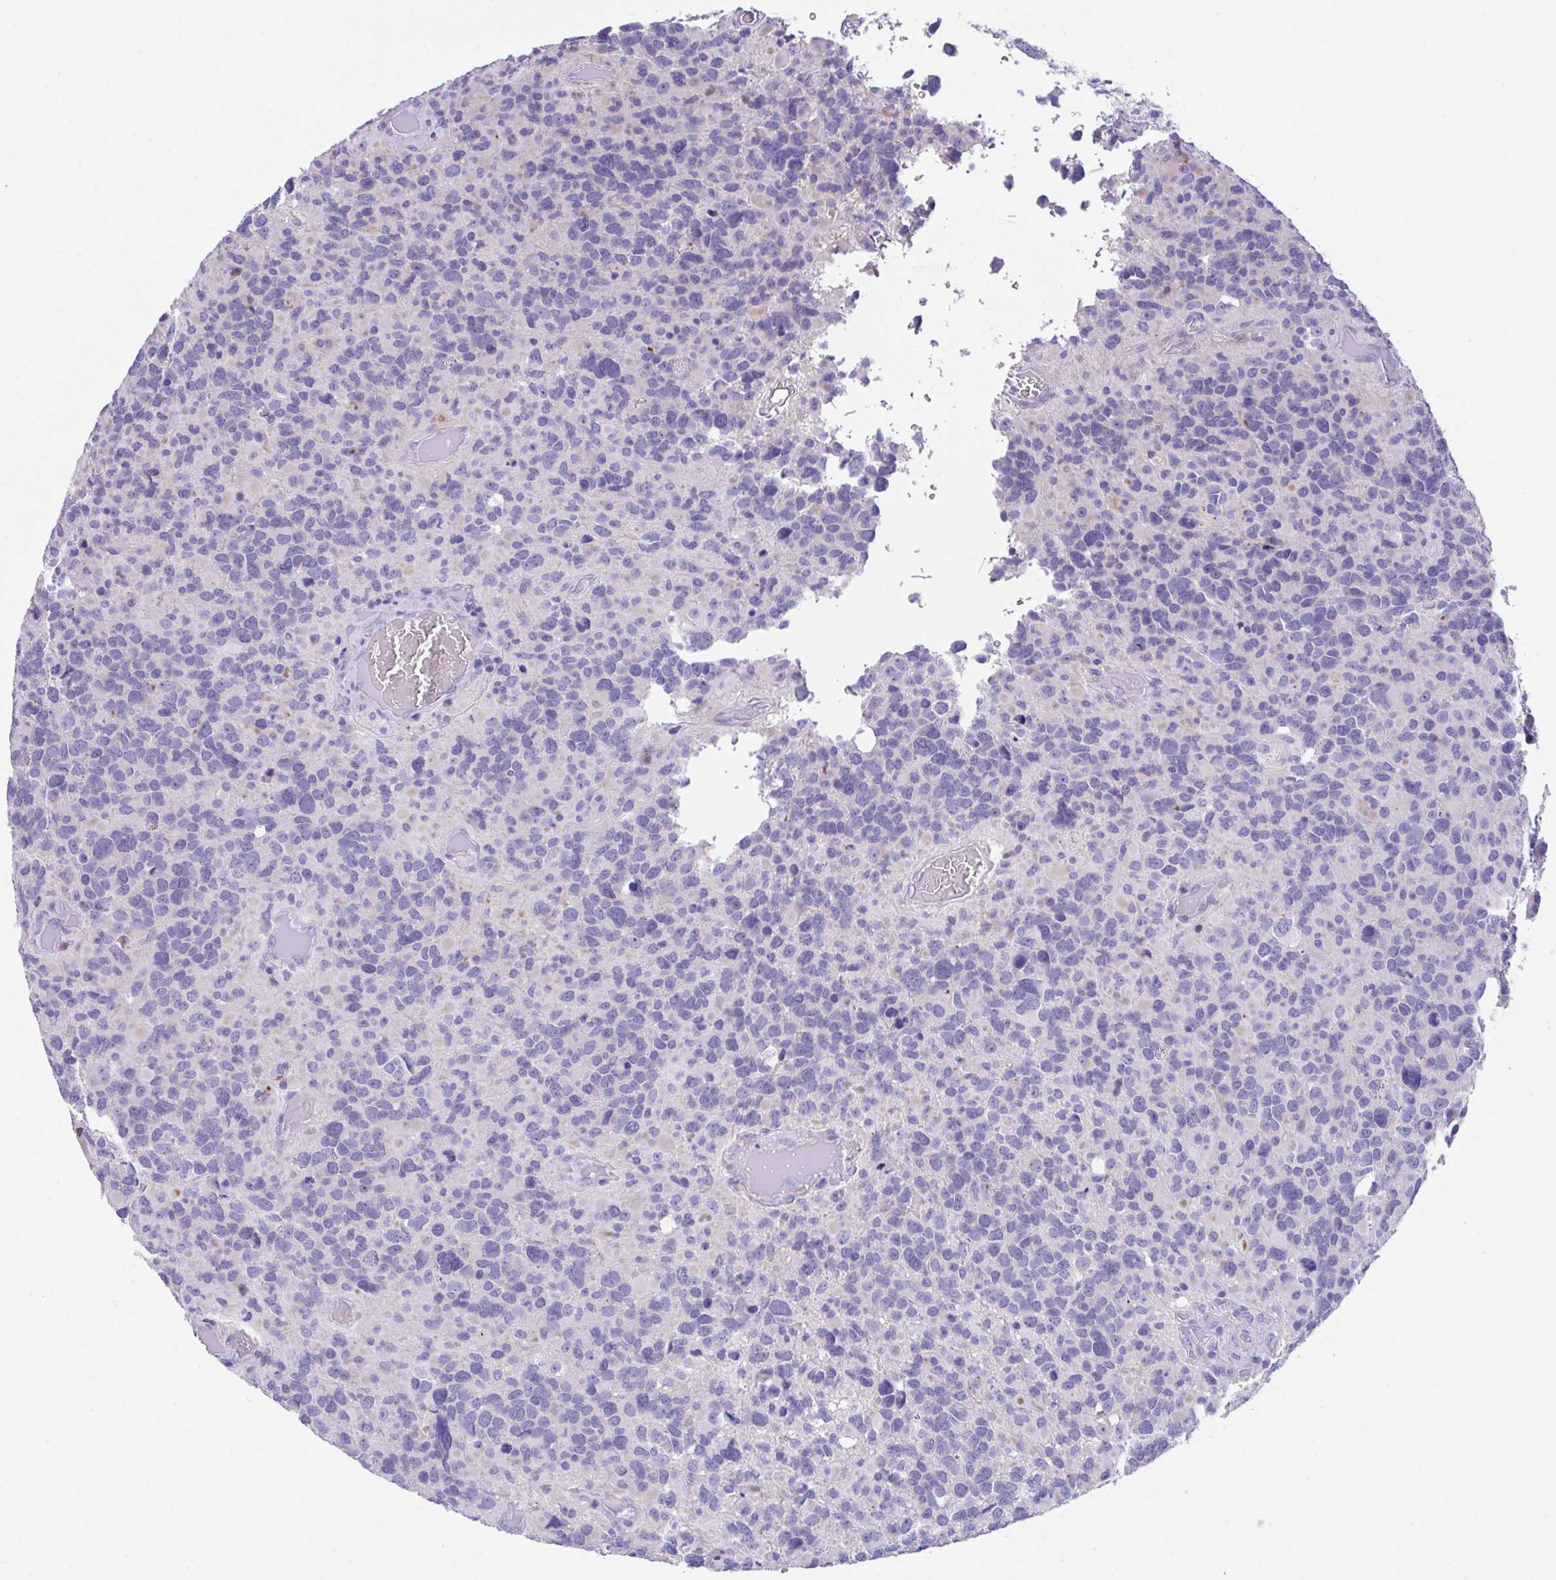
{"staining": {"intensity": "negative", "quantity": "none", "location": "none"}, "tissue": "glioma", "cell_type": "Tumor cells", "image_type": "cancer", "snomed": [{"axis": "morphology", "description": "Glioma, malignant, High grade"}, {"axis": "topography", "description": "Brain"}], "caption": "Glioma stained for a protein using immunohistochemistry (IHC) exhibits no positivity tumor cells.", "gene": "SLC16A6", "patient": {"sex": "female", "age": 40}}